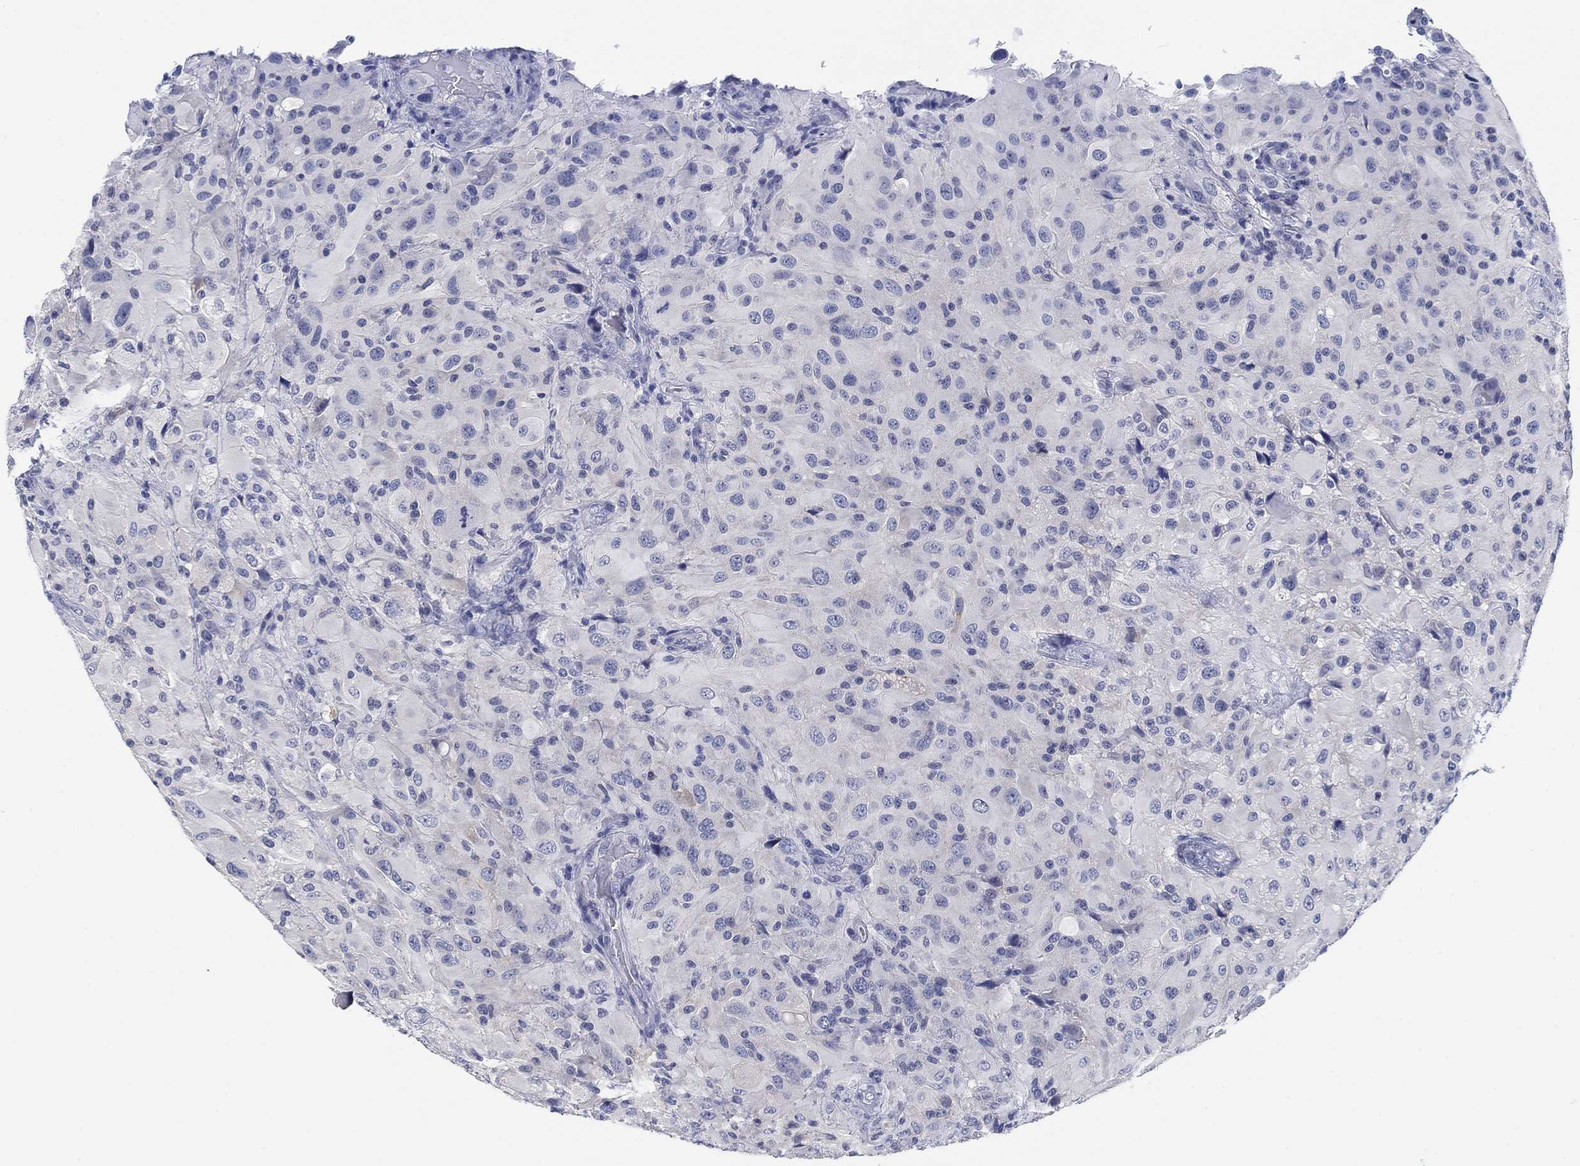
{"staining": {"intensity": "negative", "quantity": "none", "location": "none"}, "tissue": "glioma", "cell_type": "Tumor cells", "image_type": "cancer", "snomed": [{"axis": "morphology", "description": "Glioma, malignant, High grade"}, {"axis": "topography", "description": "Cerebral cortex"}], "caption": "Glioma stained for a protein using IHC reveals no staining tumor cells.", "gene": "CLUL1", "patient": {"sex": "male", "age": 35}}